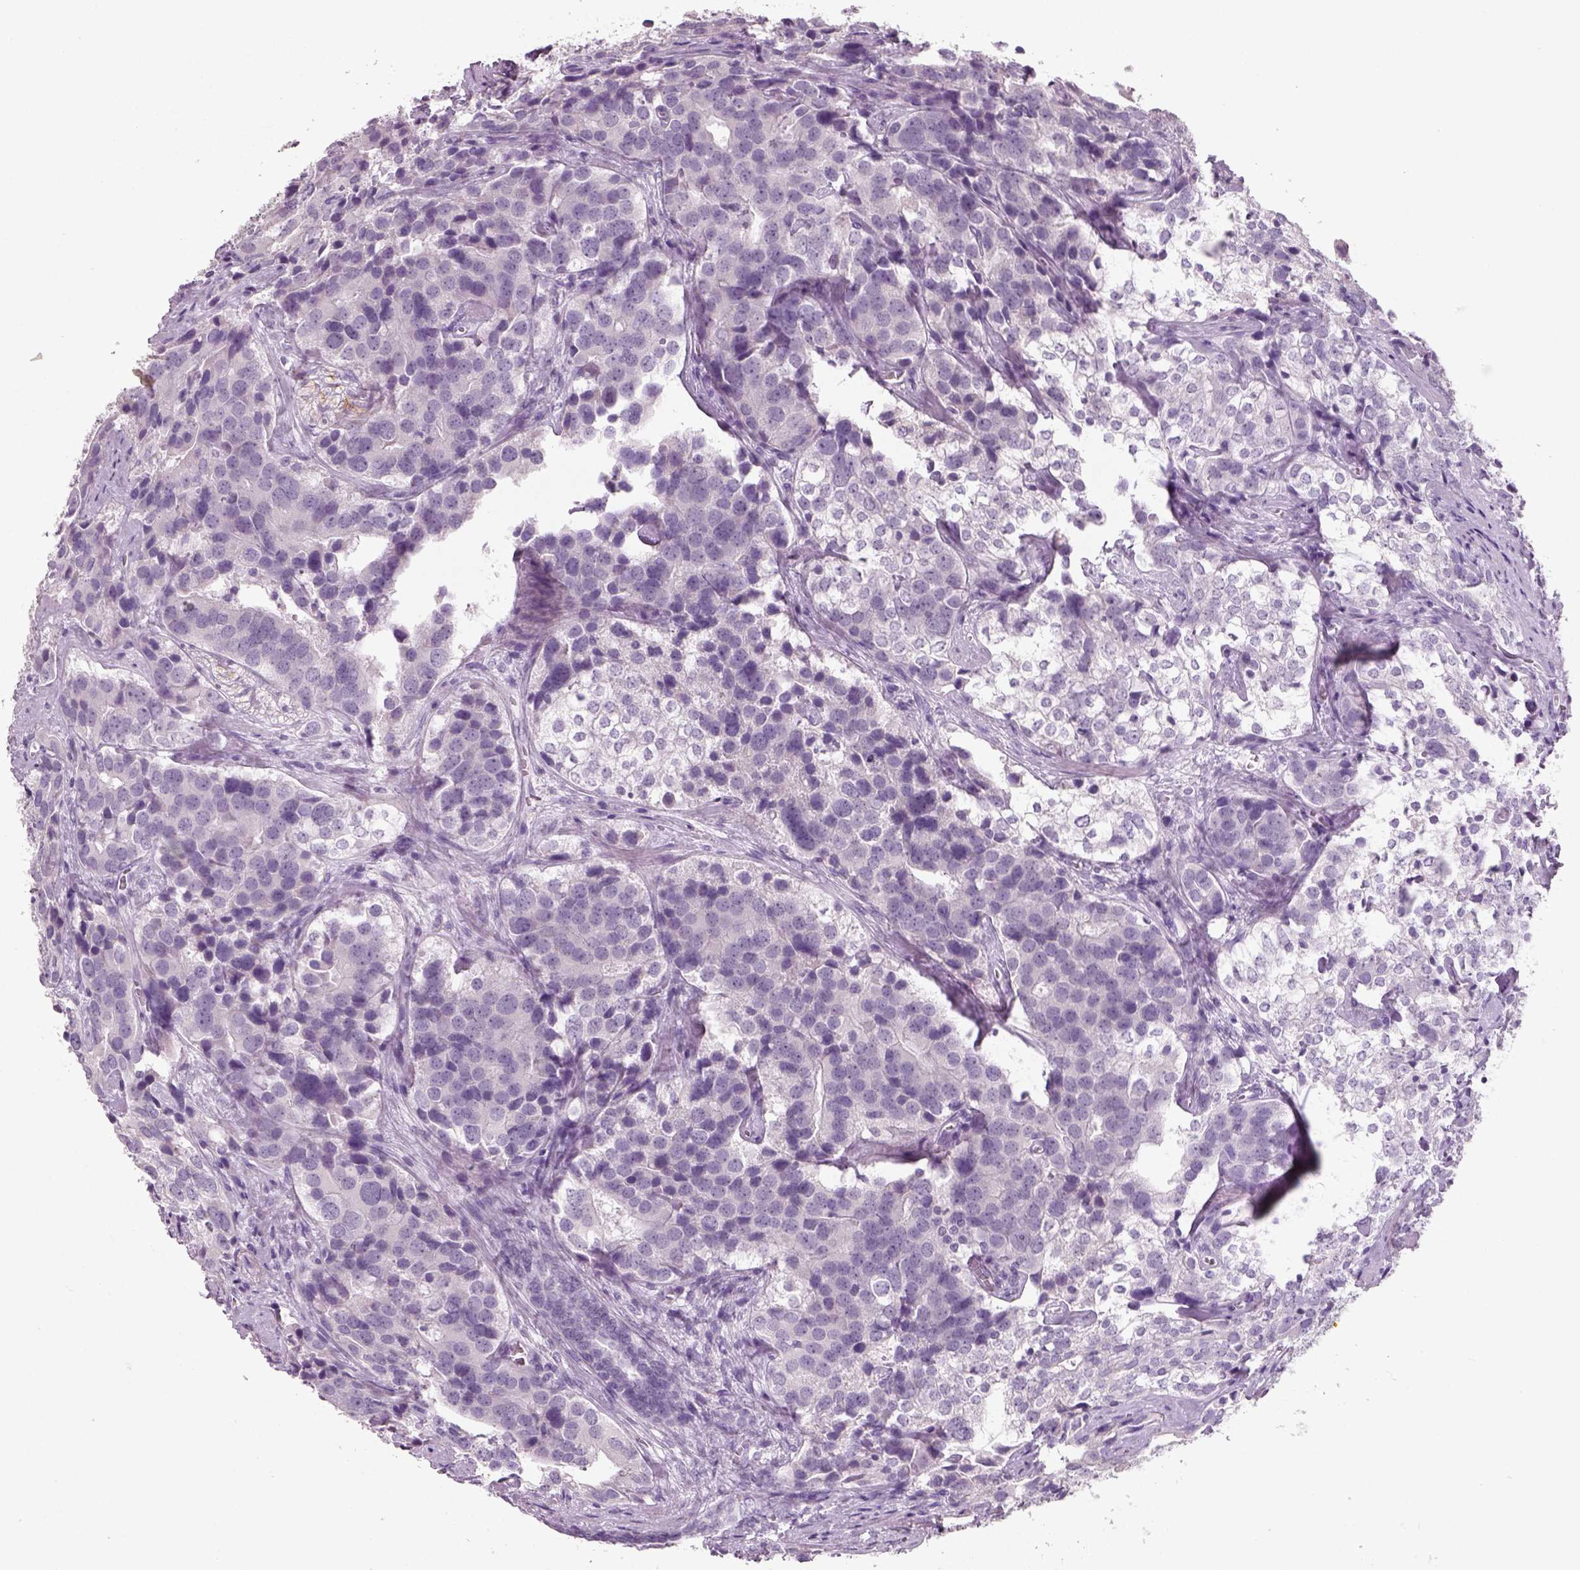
{"staining": {"intensity": "negative", "quantity": "none", "location": "none"}, "tissue": "prostate cancer", "cell_type": "Tumor cells", "image_type": "cancer", "snomed": [{"axis": "morphology", "description": "Adenocarcinoma, NOS"}, {"axis": "topography", "description": "Prostate and seminal vesicle, NOS"}], "caption": "Tumor cells are negative for protein expression in human adenocarcinoma (prostate). (Stains: DAB (3,3'-diaminobenzidine) immunohistochemistry (IHC) with hematoxylin counter stain, Microscopy: brightfield microscopy at high magnification).", "gene": "SLC6A2", "patient": {"sex": "male", "age": 63}}